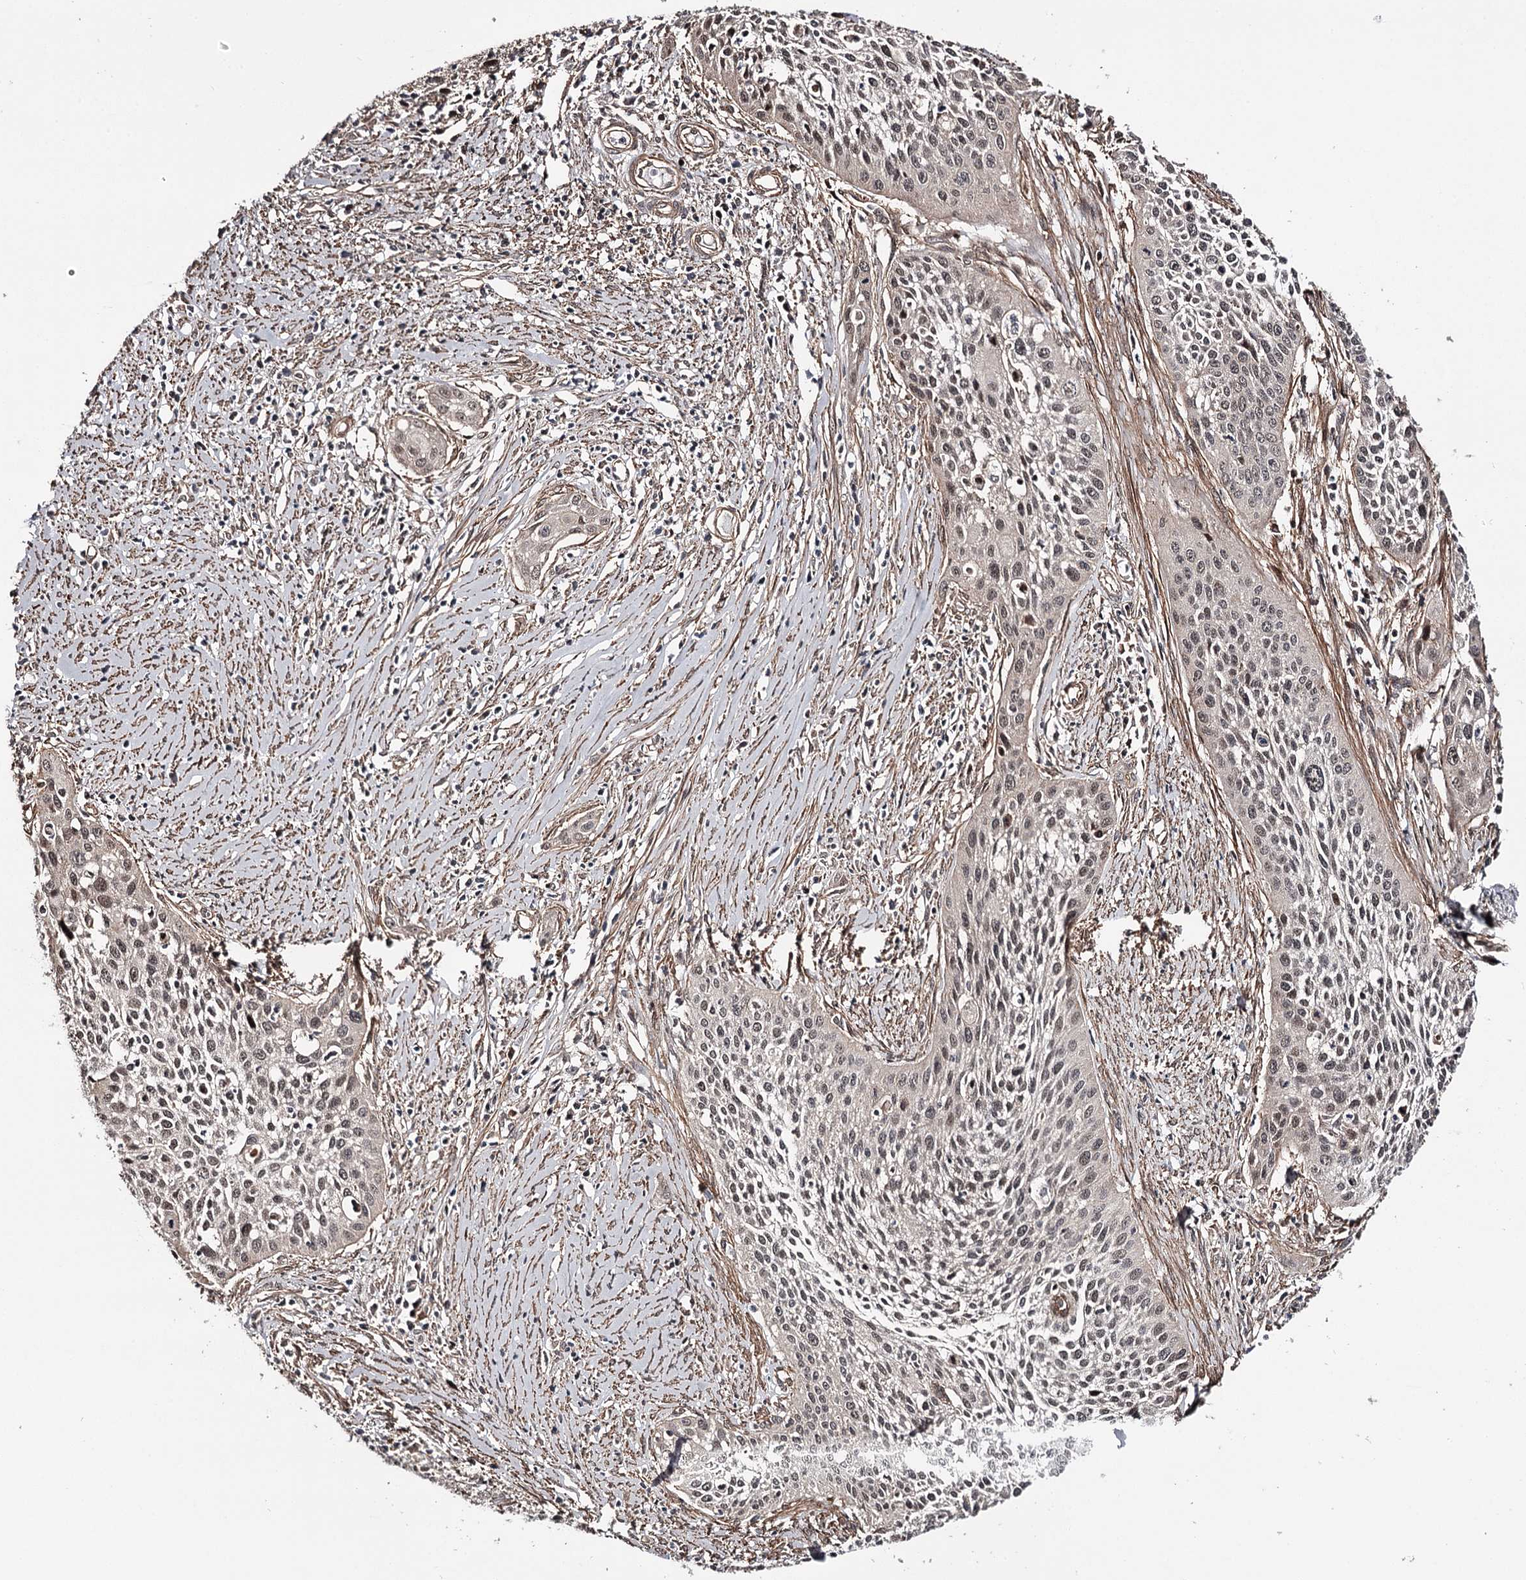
{"staining": {"intensity": "weak", "quantity": "25%-75%", "location": "nuclear"}, "tissue": "cervical cancer", "cell_type": "Tumor cells", "image_type": "cancer", "snomed": [{"axis": "morphology", "description": "Squamous cell carcinoma, NOS"}, {"axis": "topography", "description": "Cervix"}], "caption": "About 25%-75% of tumor cells in human cervical cancer show weak nuclear protein positivity as visualized by brown immunohistochemical staining.", "gene": "TTC33", "patient": {"sex": "female", "age": 34}}